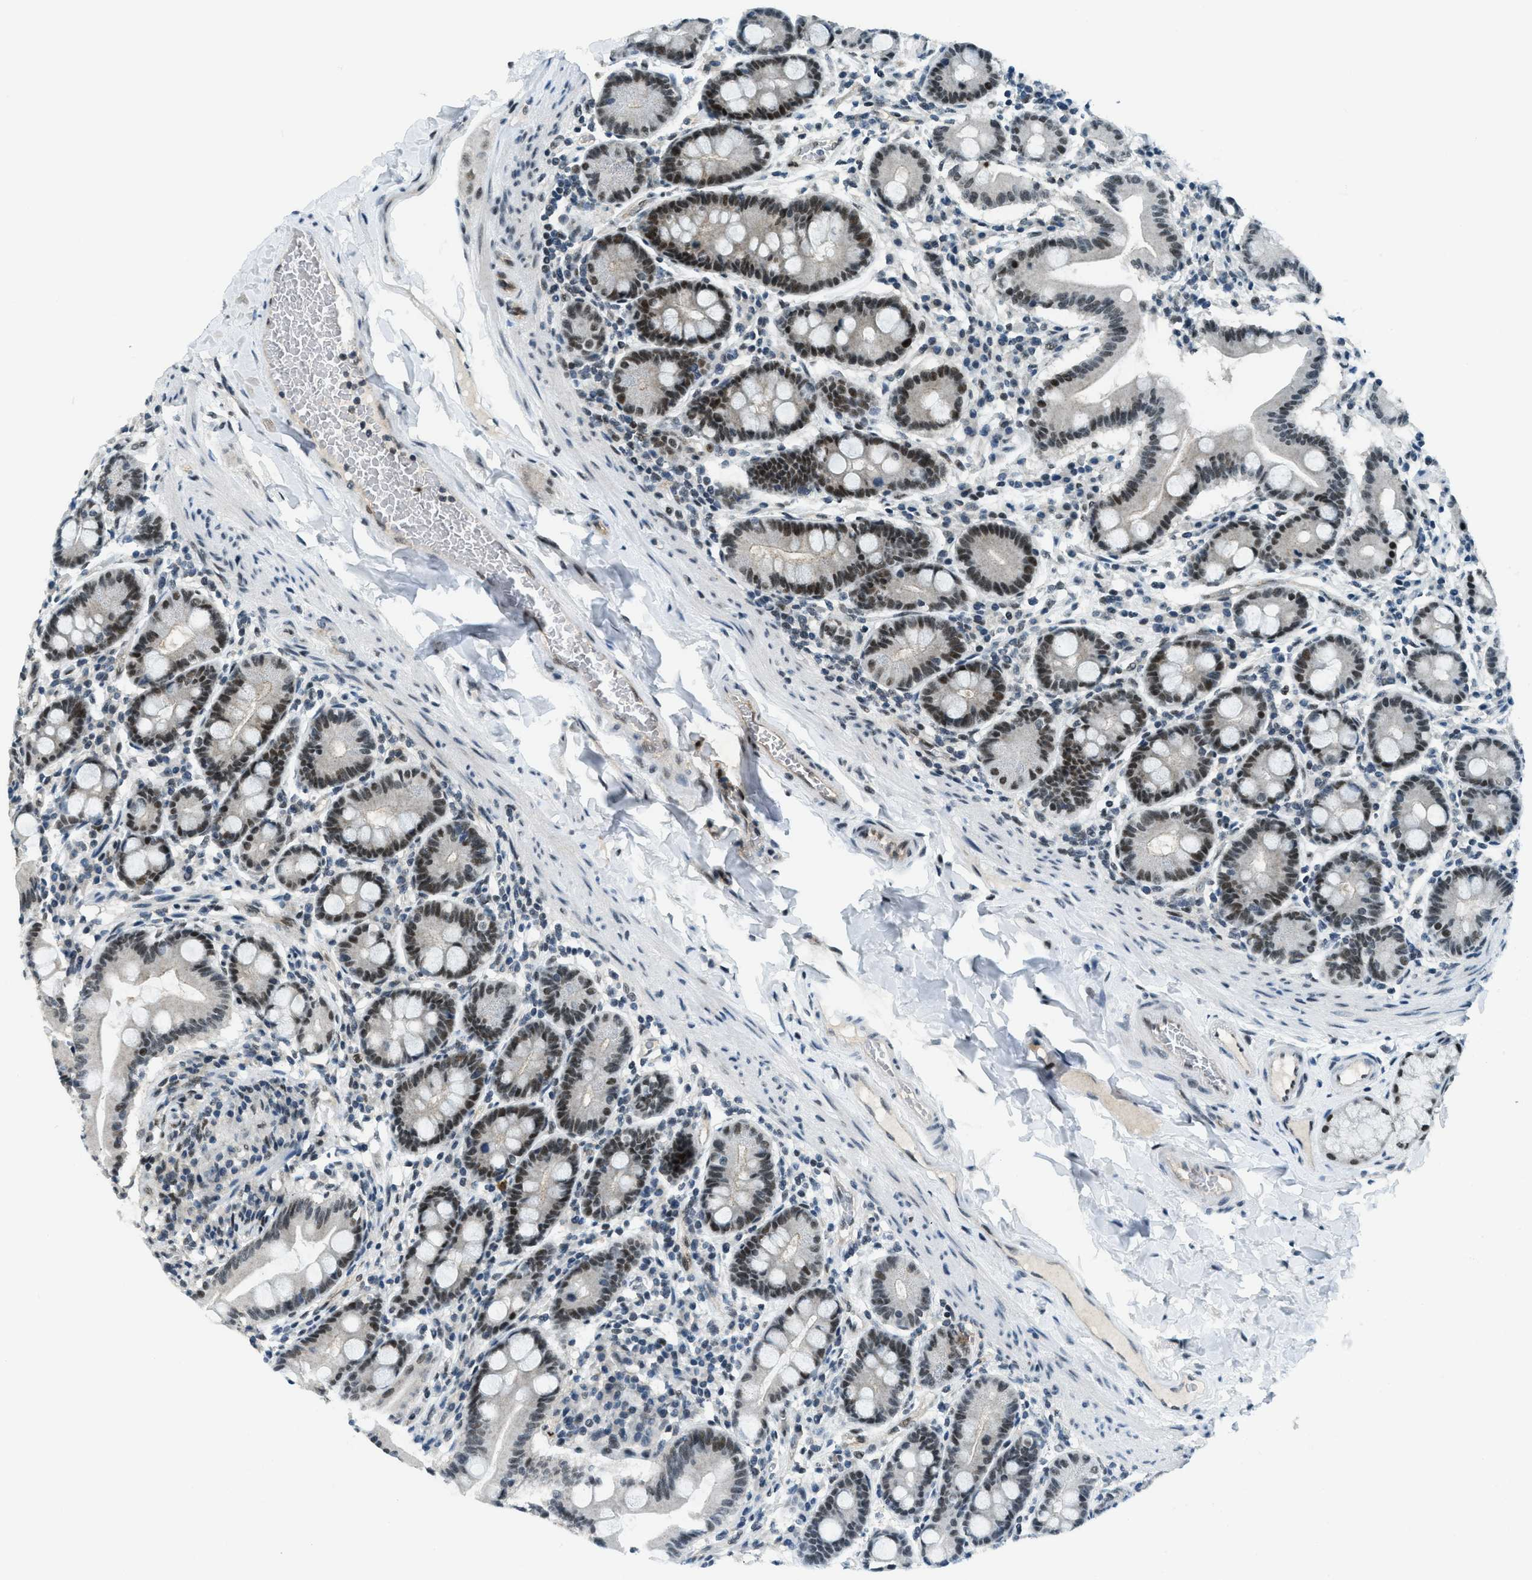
{"staining": {"intensity": "strong", "quantity": "25%-75%", "location": "nuclear"}, "tissue": "duodenum", "cell_type": "Glandular cells", "image_type": "normal", "snomed": [{"axis": "morphology", "description": "Normal tissue, NOS"}, {"axis": "topography", "description": "Duodenum"}], "caption": "IHC staining of unremarkable duodenum, which demonstrates high levels of strong nuclear expression in about 25%-75% of glandular cells indicating strong nuclear protein expression. The staining was performed using DAB (brown) for protein detection and nuclei were counterstained in hematoxylin (blue).", "gene": "KLF6", "patient": {"sex": "male", "age": 50}}